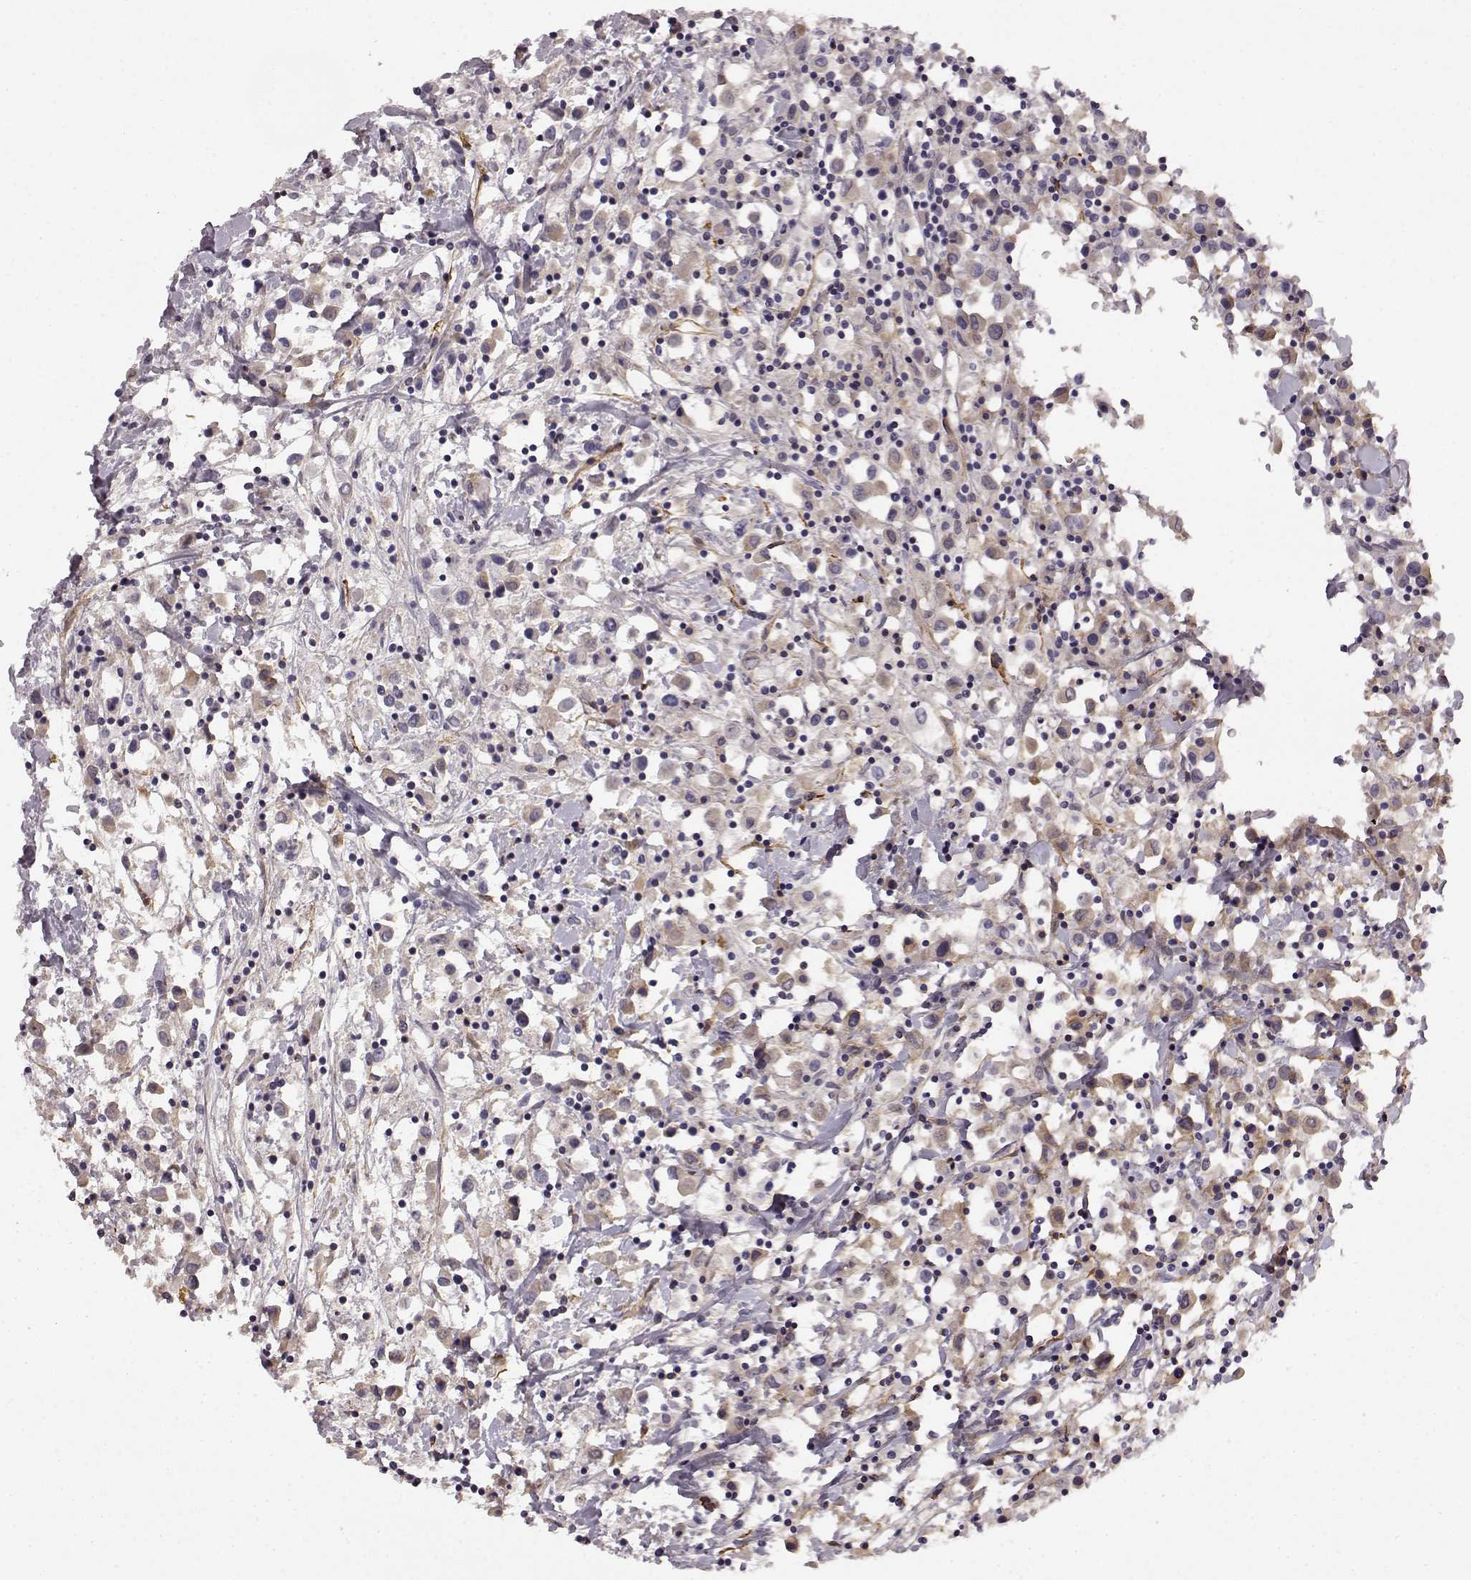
{"staining": {"intensity": "weak", "quantity": "<25%", "location": "cytoplasmic/membranous"}, "tissue": "breast cancer", "cell_type": "Tumor cells", "image_type": "cancer", "snomed": [{"axis": "morphology", "description": "Duct carcinoma"}, {"axis": "topography", "description": "Breast"}], "caption": "Breast cancer (intraductal carcinoma) was stained to show a protein in brown. There is no significant positivity in tumor cells. (DAB (3,3'-diaminobenzidine) IHC, high magnification).", "gene": "KRT85", "patient": {"sex": "female", "age": 61}}